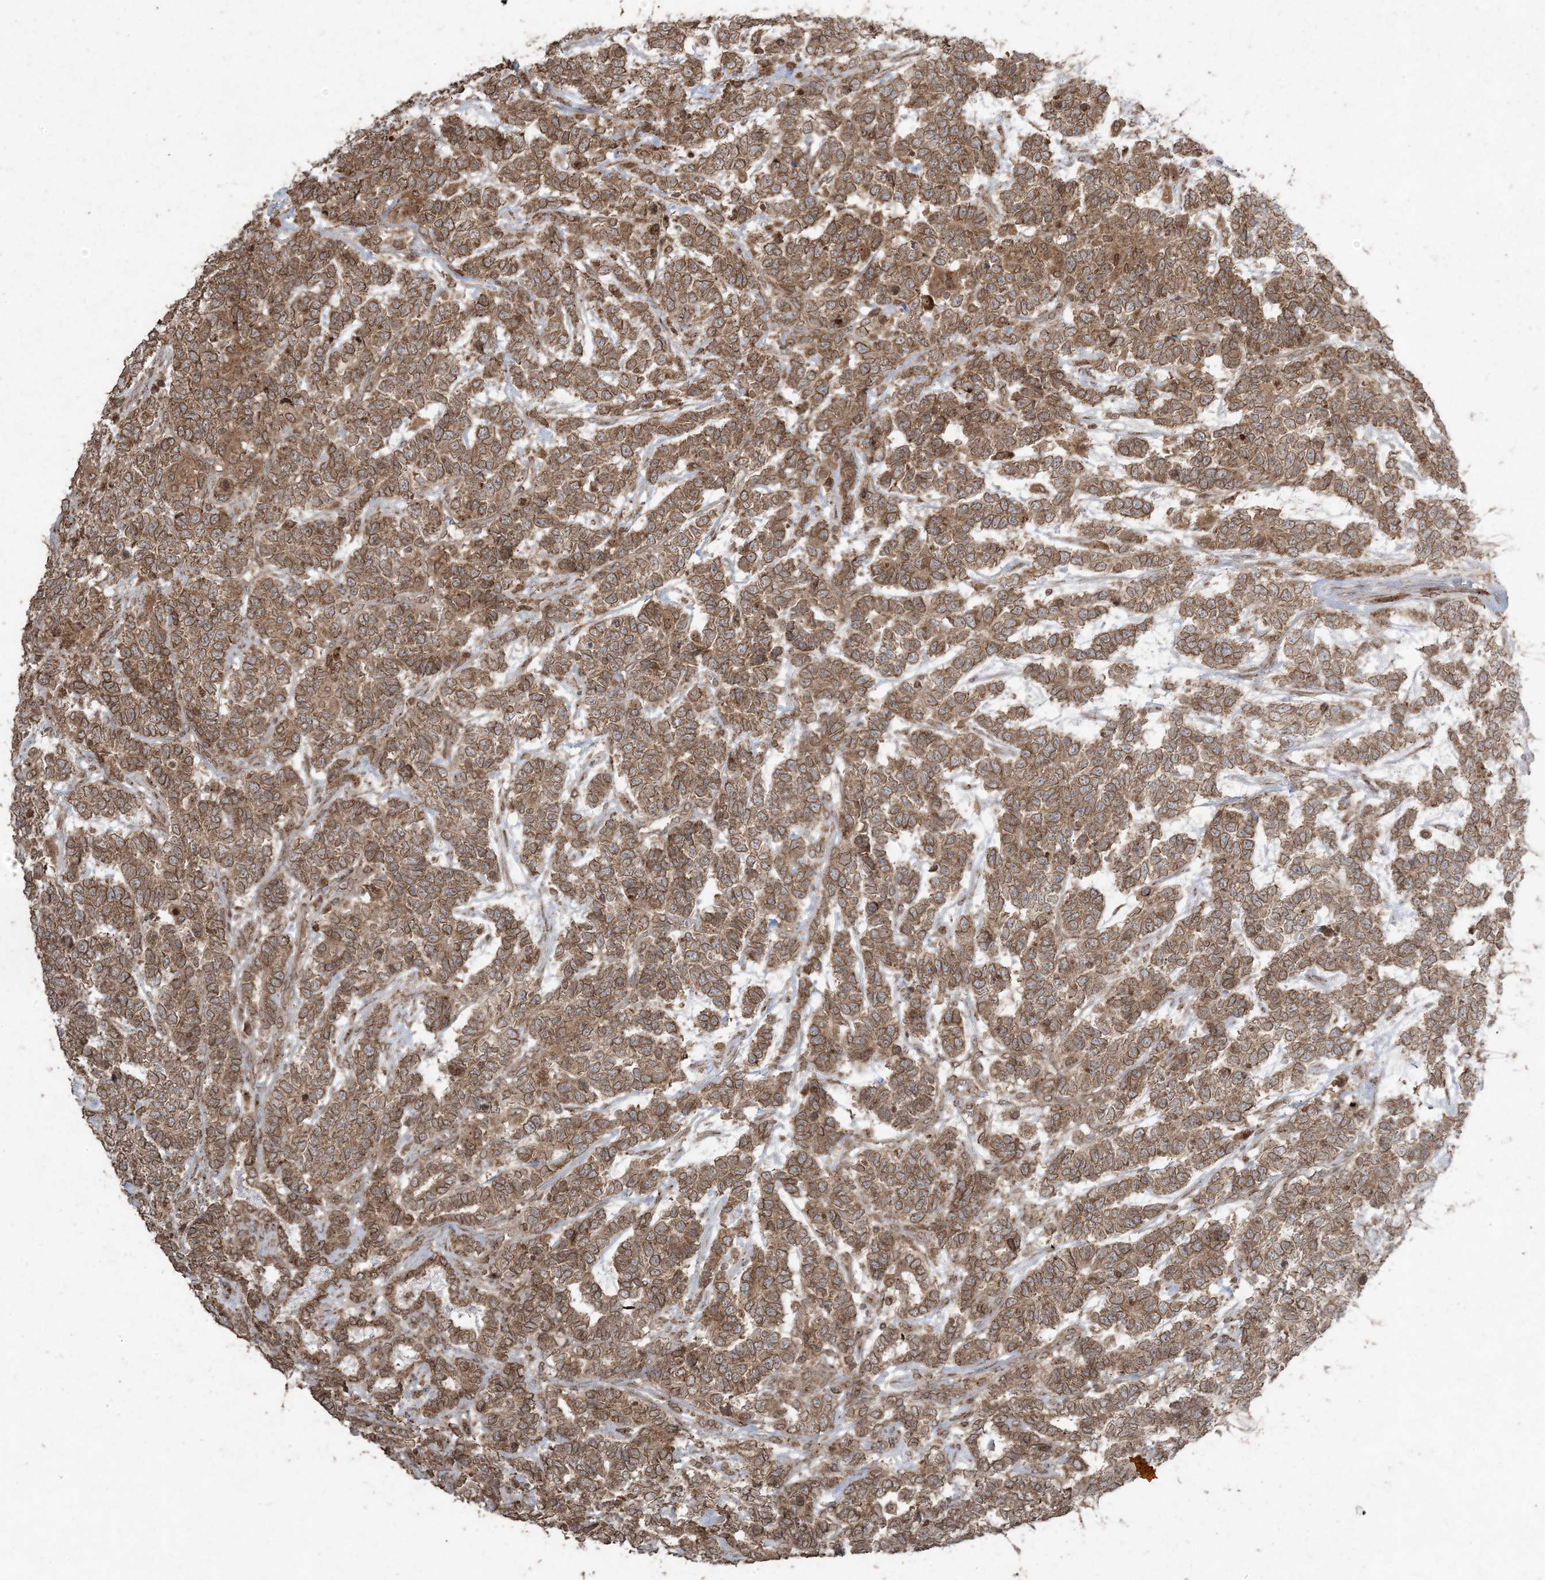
{"staining": {"intensity": "moderate", "quantity": ">75%", "location": "cytoplasmic/membranous"}, "tissue": "testis cancer", "cell_type": "Tumor cells", "image_type": "cancer", "snomed": [{"axis": "morphology", "description": "Carcinoma, Embryonal, NOS"}, {"axis": "topography", "description": "Testis"}], "caption": "Tumor cells show medium levels of moderate cytoplasmic/membranous staining in approximately >75% of cells in human testis cancer.", "gene": "DDX19B", "patient": {"sex": "male", "age": 26}}